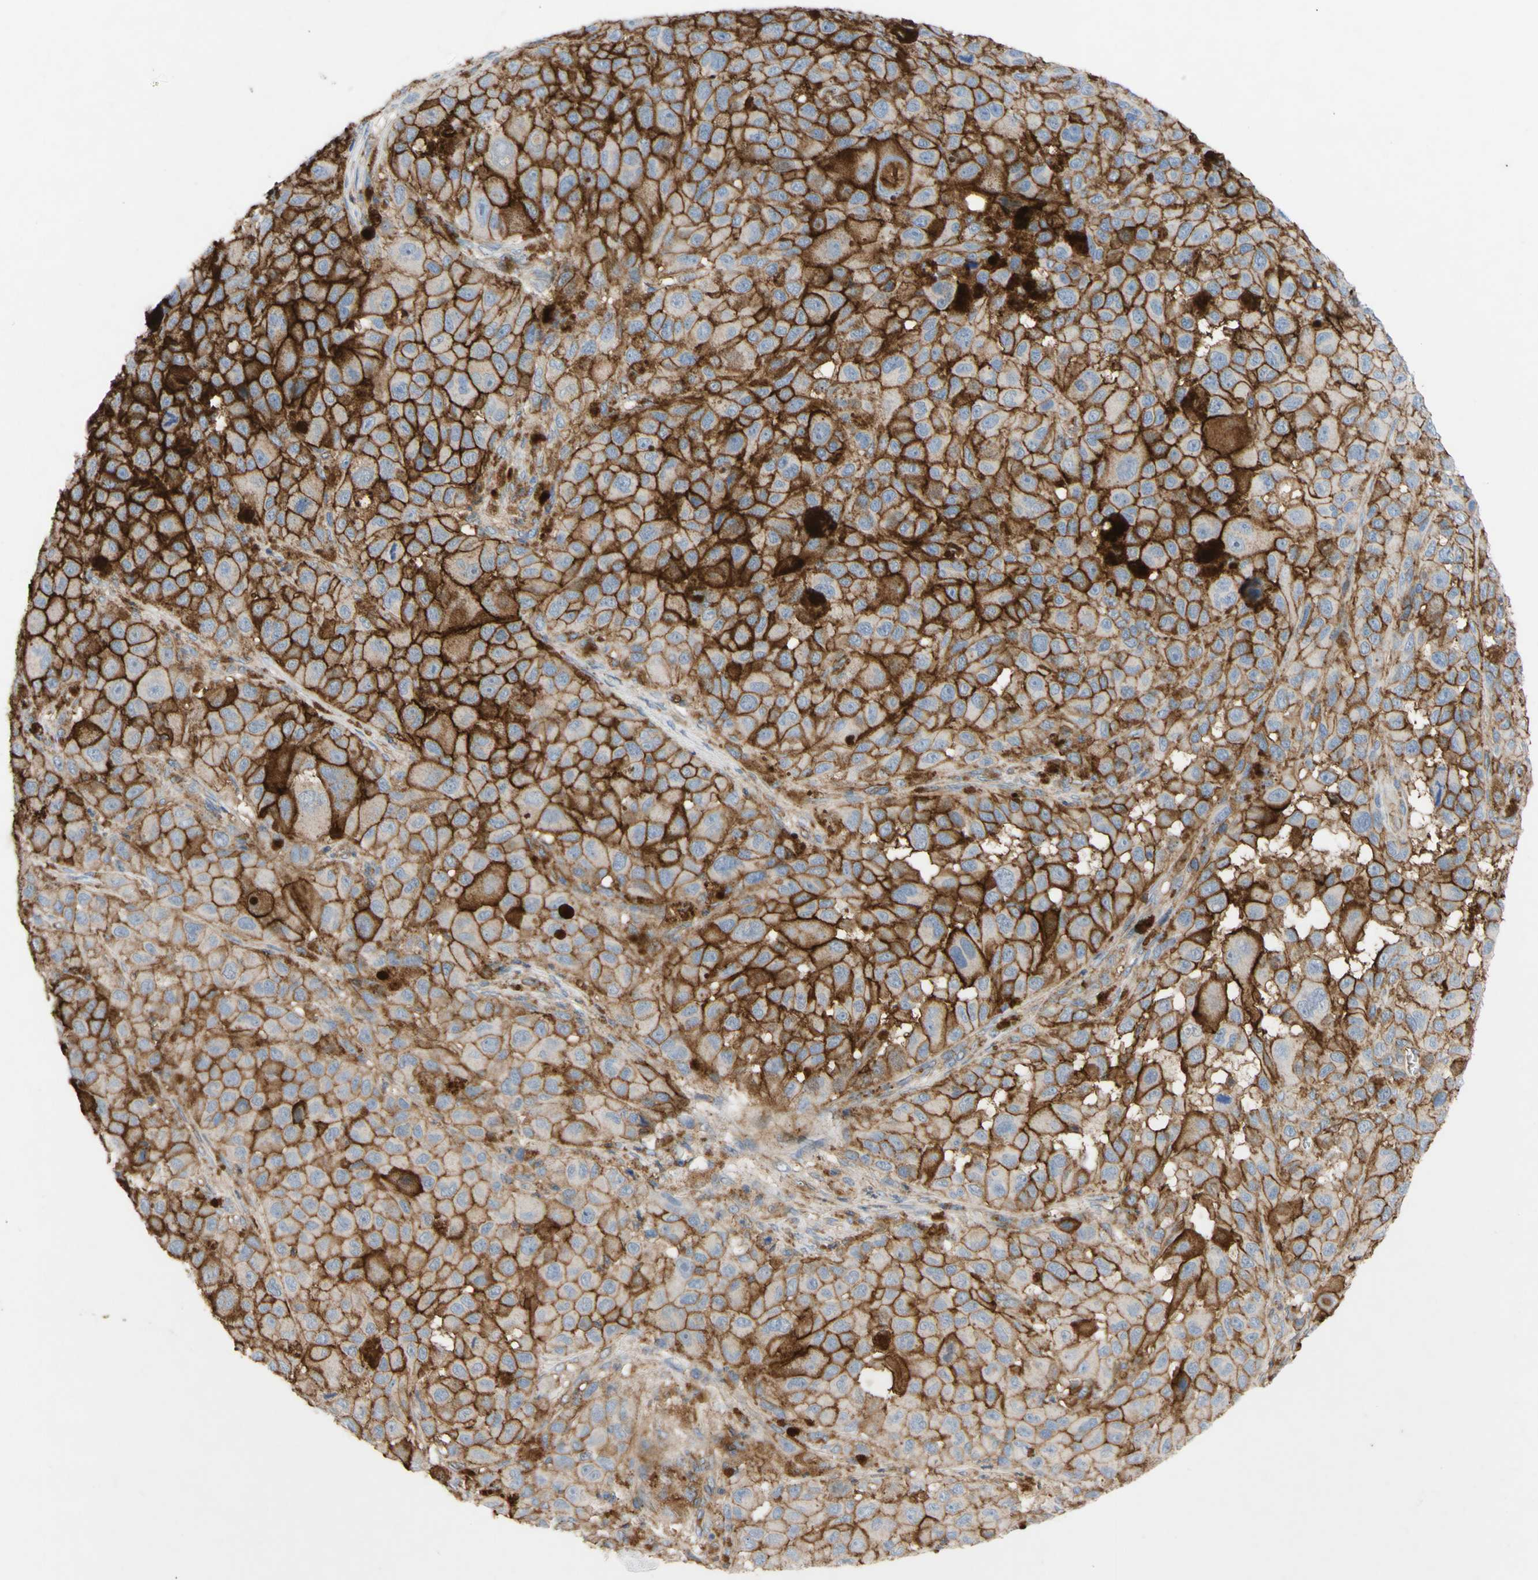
{"staining": {"intensity": "strong", "quantity": ">75%", "location": "cytoplasmic/membranous"}, "tissue": "melanoma", "cell_type": "Tumor cells", "image_type": "cancer", "snomed": [{"axis": "morphology", "description": "Malignant melanoma, NOS"}, {"axis": "topography", "description": "Skin"}], "caption": "A high amount of strong cytoplasmic/membranous expression is present in about >75% of tumor cells in malignant melanoma tissue.", "gene": "ATP2A3", "patient": {"sex": "male", "age": 96}}